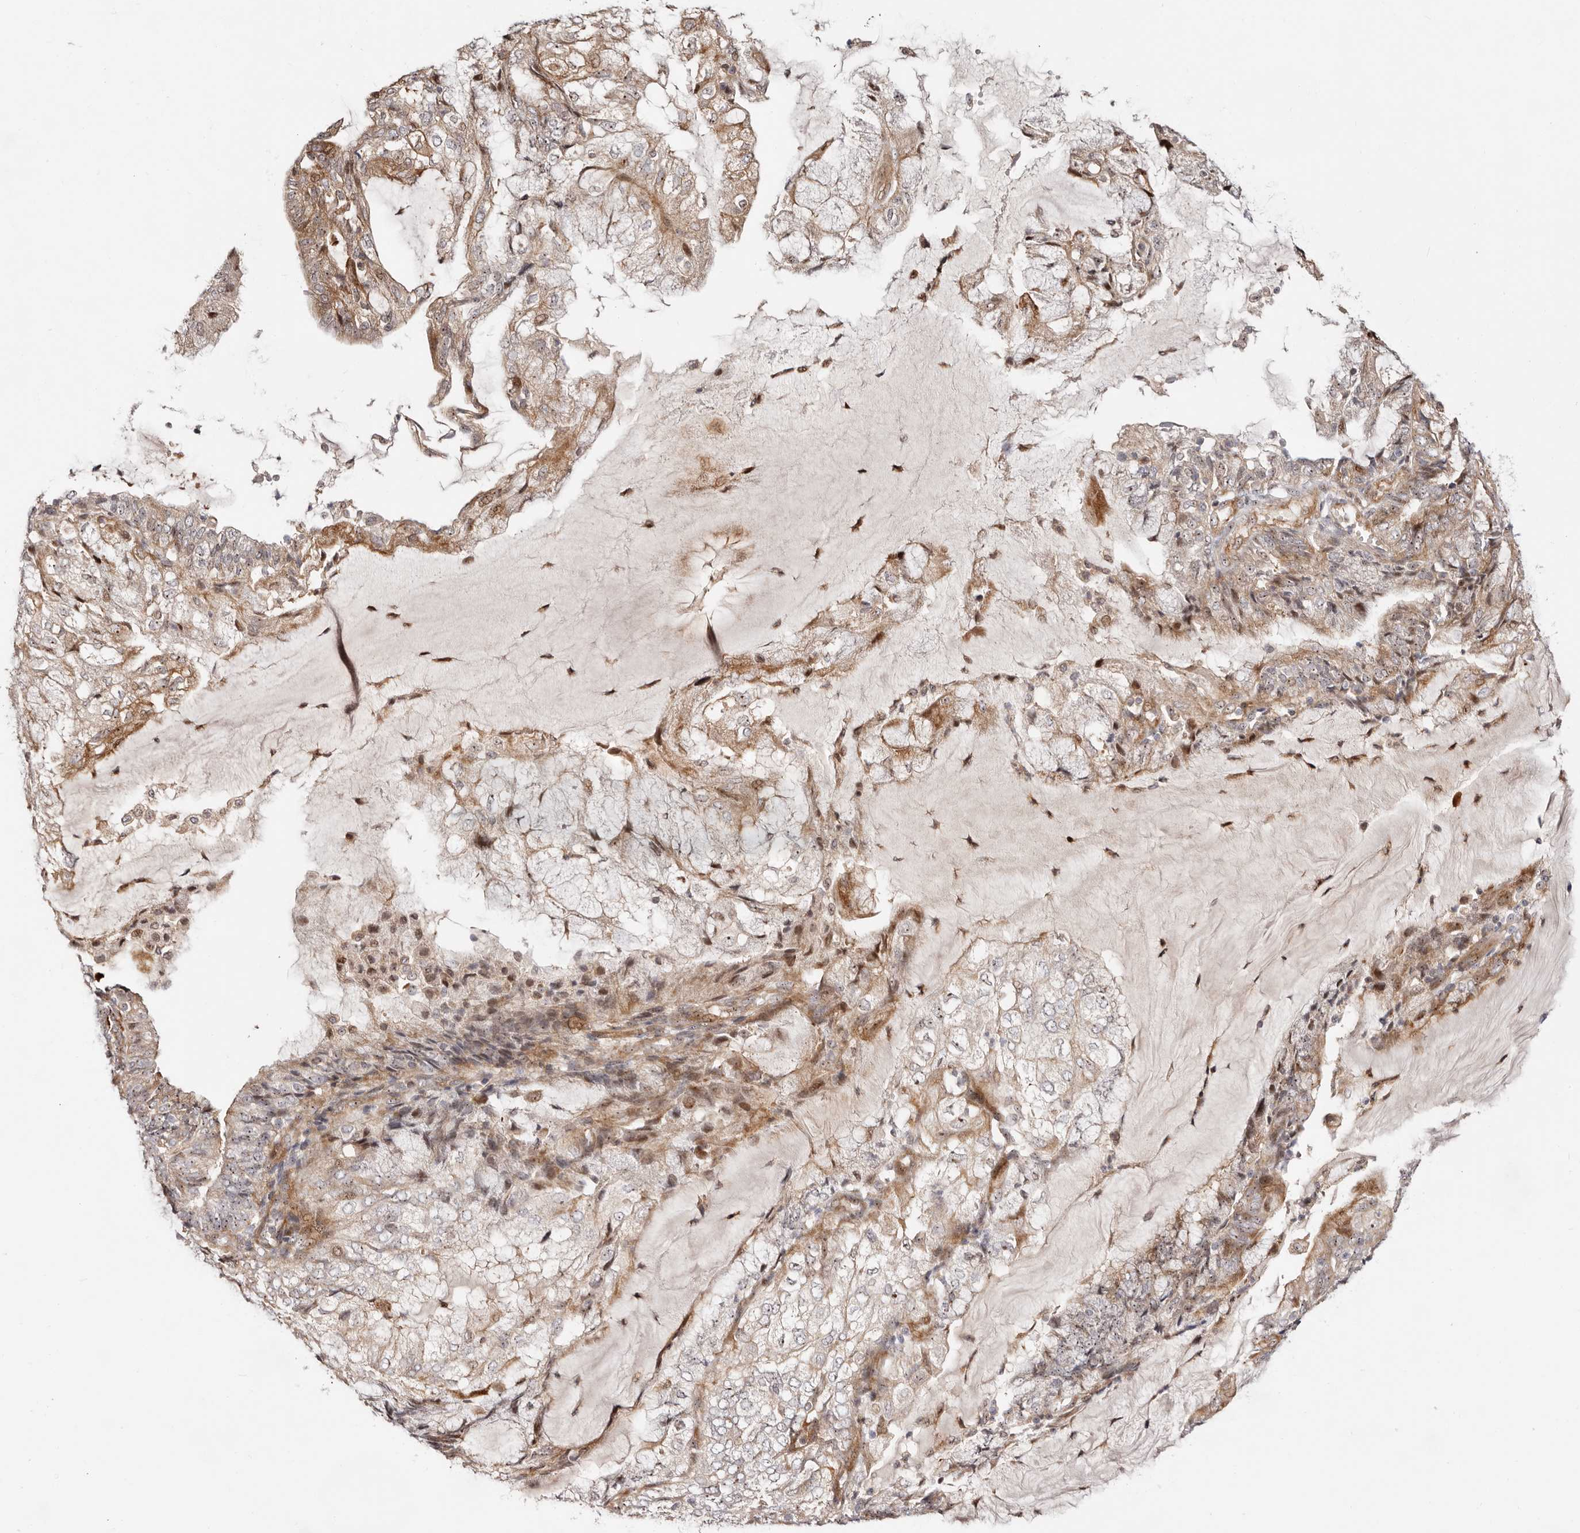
{"staining": {"intensity": "moderate", "quantity": "<25%", "location": "cytoplasmic/membranous"}, "tissue": "endometrial cancer", "cell_type": "Tumor cells", "image_type": "cancer", "snomed": [{"axis": "morphology", "description": "Adenocarcinoma, NOS"}, {"axis": "topography", "description": "Endometrium"}], "caption": "Endometrial cancer (adenocarcinoma) stained for a protein exhibits moderate cytoplasmic/membranous positivity in tumor cells. Immunohistochemistry (ihc) stains the protein of interest in brown and the nuclei are stained blue.", "gene": "ODF2L", "patient": {"sex": "female", "age": 81}}